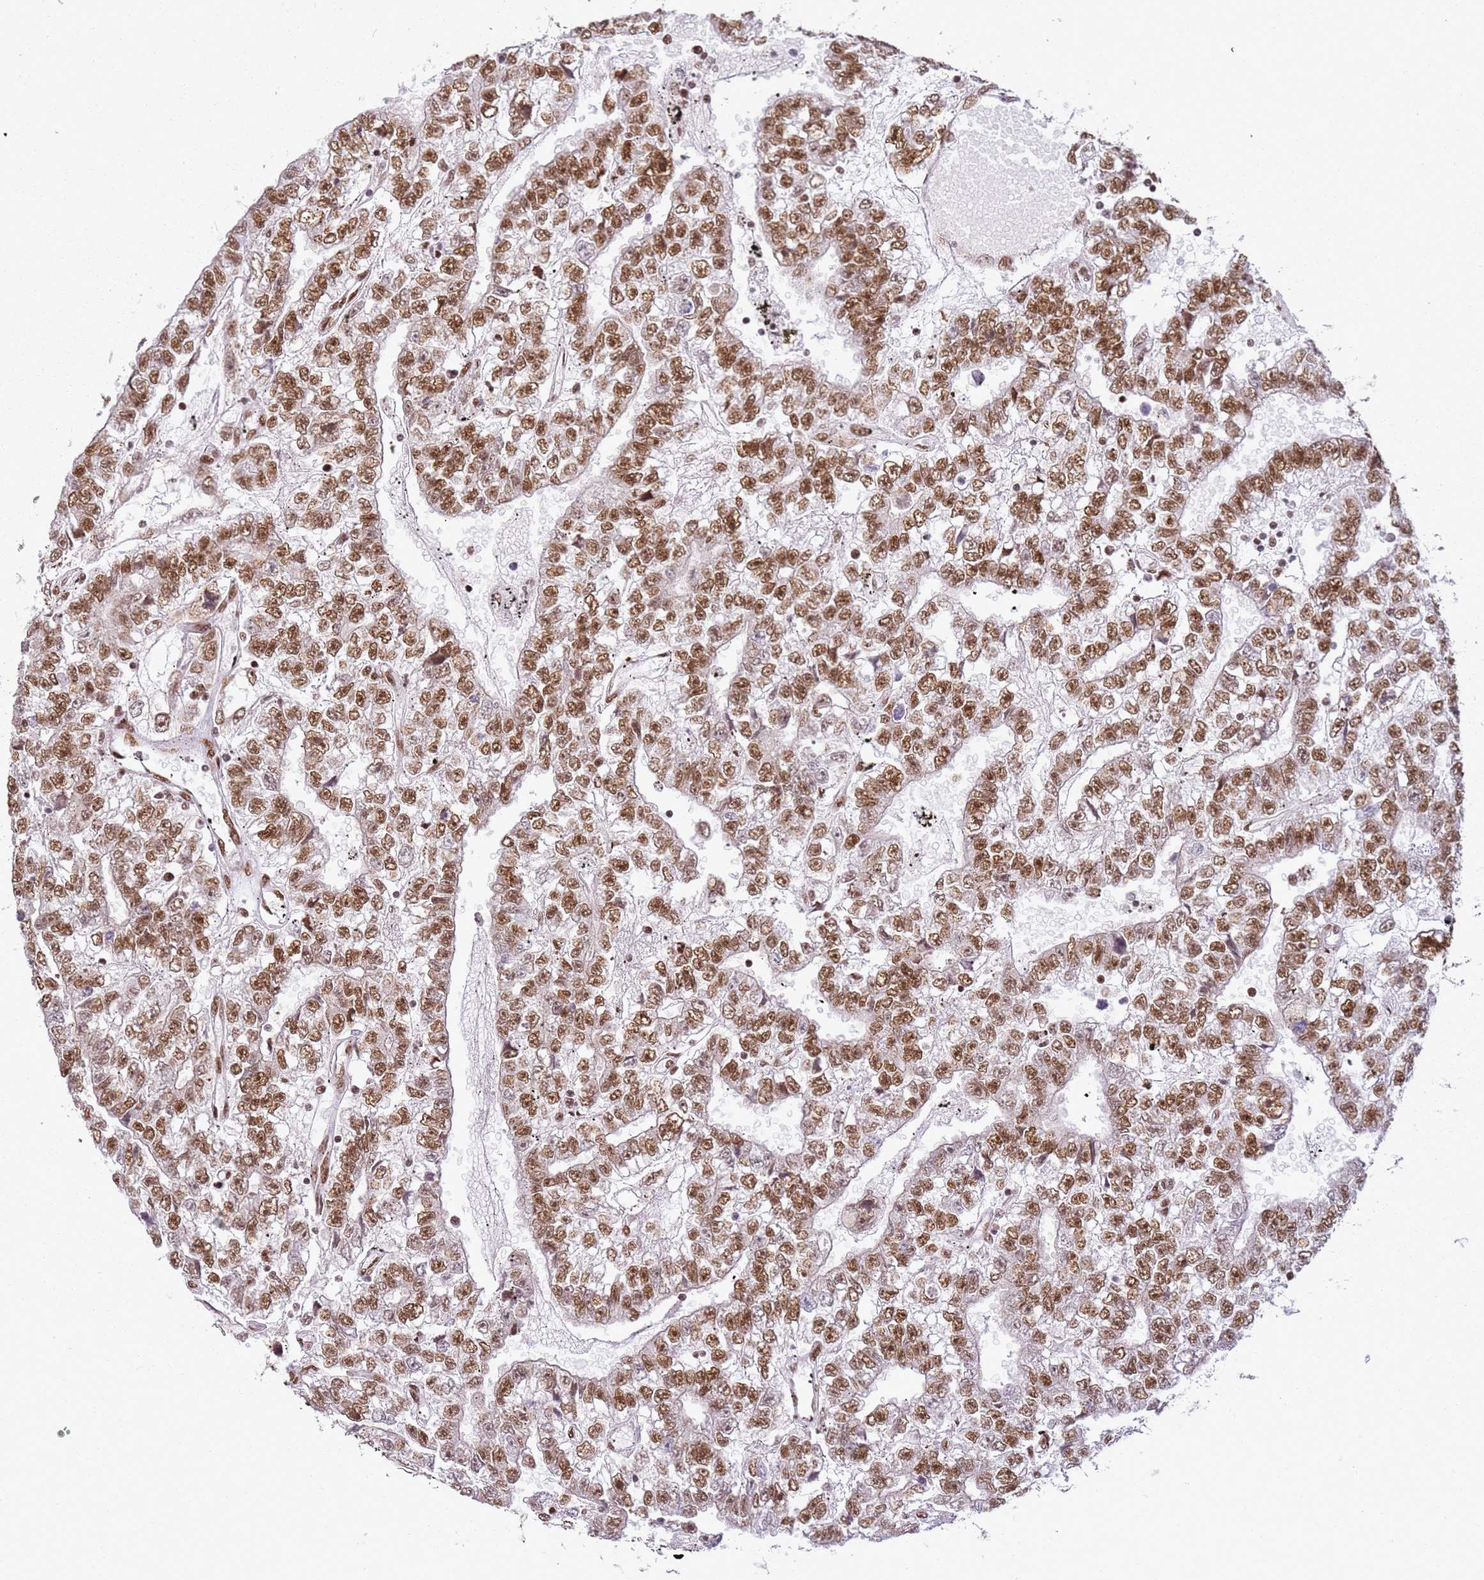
{"staining": {"intensity": "moderate", "quantity": ">75%", "location": "nuclear"}, "tissue": "testis cancer", "cell_type": "Tumor cells", "image_type": "cancer", "snomed": [{"axis": "morphology", "description": "Carcinoma, Embryonal, NOS"}, {"axis": "topography", "description": "Testis"}], "caption": "DAB immunohistochemical staining of testis cancer shows moderate nuclear protein staining in approximately >75% of tumor cells. The protein is stained brown, and the nuclei are stained in blue (DAB IHC with brightfield microscopy, high magnification).", "gene": "TENT4A", "patient": {"sex": "male", "age": 25}}